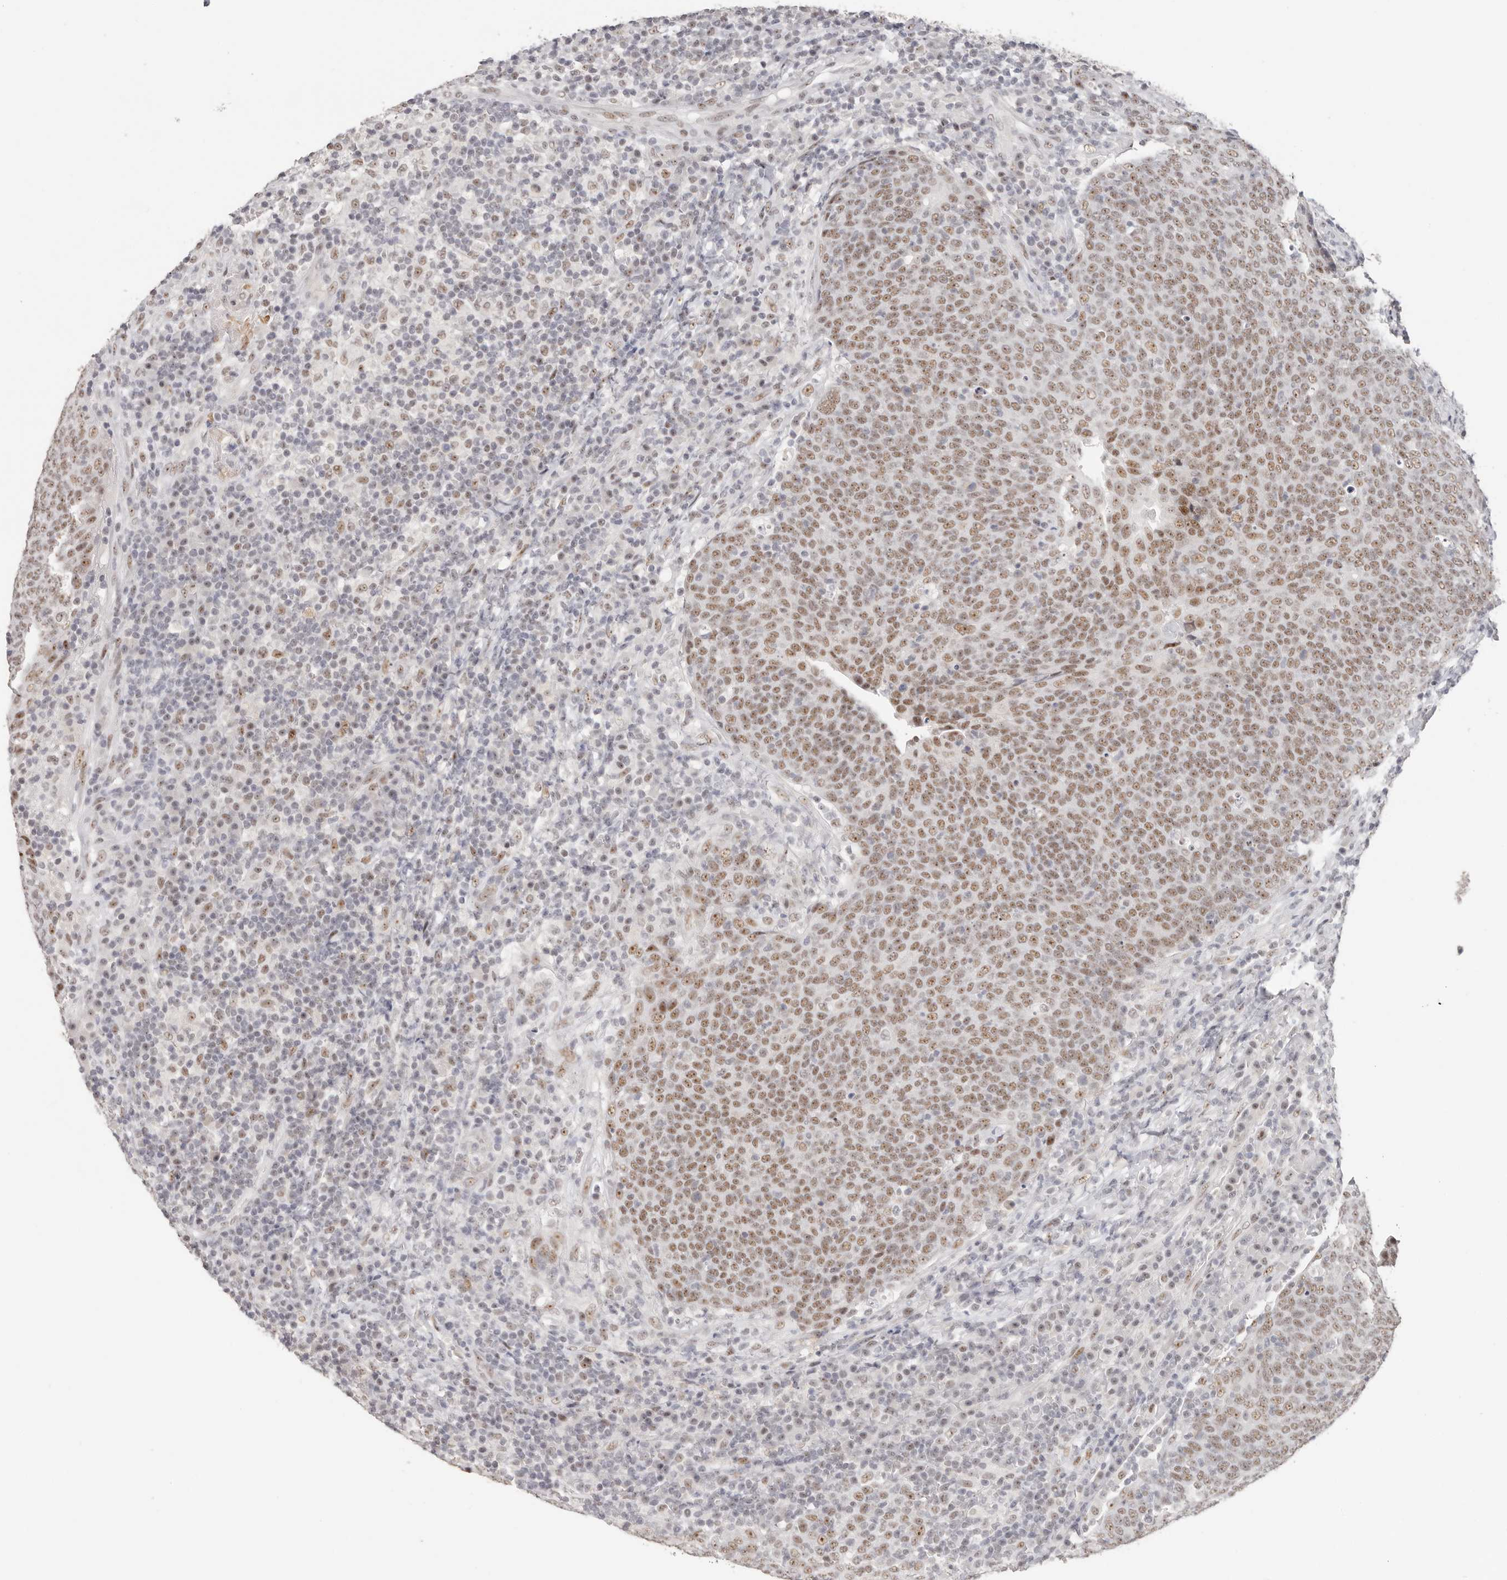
{"staining": {"intensity": "moderate", "quantity": ">75%", "location": "nuclear"}, "tissue": "head and neck cancer", "cell_type": "Tumor cells", "image_type": "cancer", "snomed": [{"axis": "morphology", "description": "Squamous cell carcinoma, NOS"}, {"axis": "morphology", "description": "Squamous cell carcinoma, metastatic, NOS"}, {"axis": "topography", "description": "Lymph node"}, {"axis": "topography", "description": "Head-Neck"}], "caption": "Head and neck metastatic squamous cell carcinoma stained with IHC demonstrates moderate nuclear positivity in about >75% of tumor cells. The staining was performed using DAB (3,3'-diaminobenzidine) to visualize the protein expression in brown, while the nuclei were stained in blue with hematoxylin (Magnification: 20x).", "gene": "LARP7", "patient": {"sex": "male", "age": 62}}